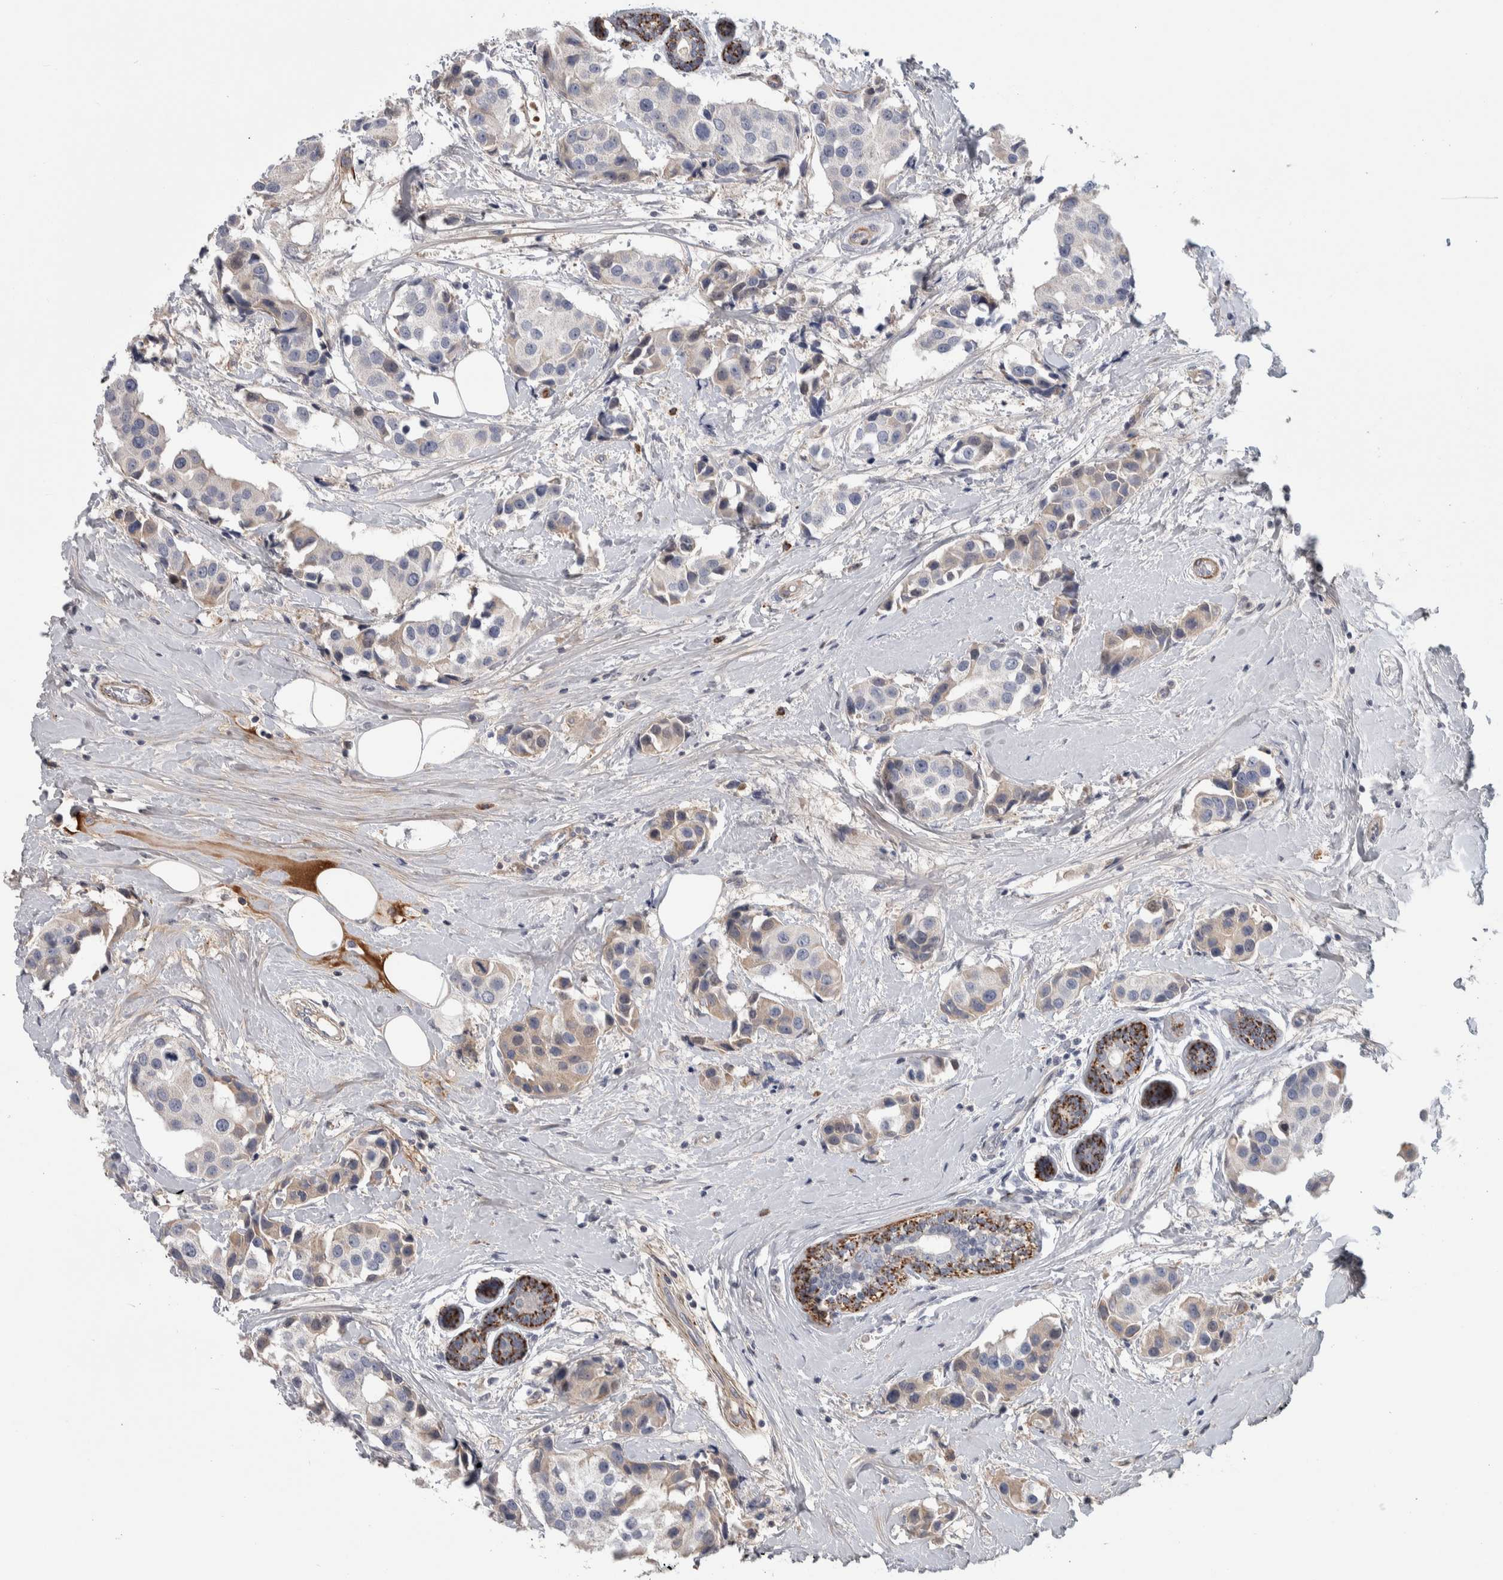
{"staining": {"intensity": "negative", "quantity": "none", "location": "none"}, "tissue": "breast cancer", "cell_type": "Tumor cells", "image_type": "cancer", "snomed": [{"axis": "morphology", "description": "Normal tissue, NOS"}, {"axis": "morphology", "description": "Duct carcinoma"}, {"axis": "topography", "description": "Breast"}], "caption": "A high-resolution photomicrograph shows IHC staining of intraductal carcinoma (breast), which demonstrates no significant expression in tumor cells. Nuclei are stained in blue.", "gene": "PSMG3", "patient": {"sex": "female", "age": 39}}